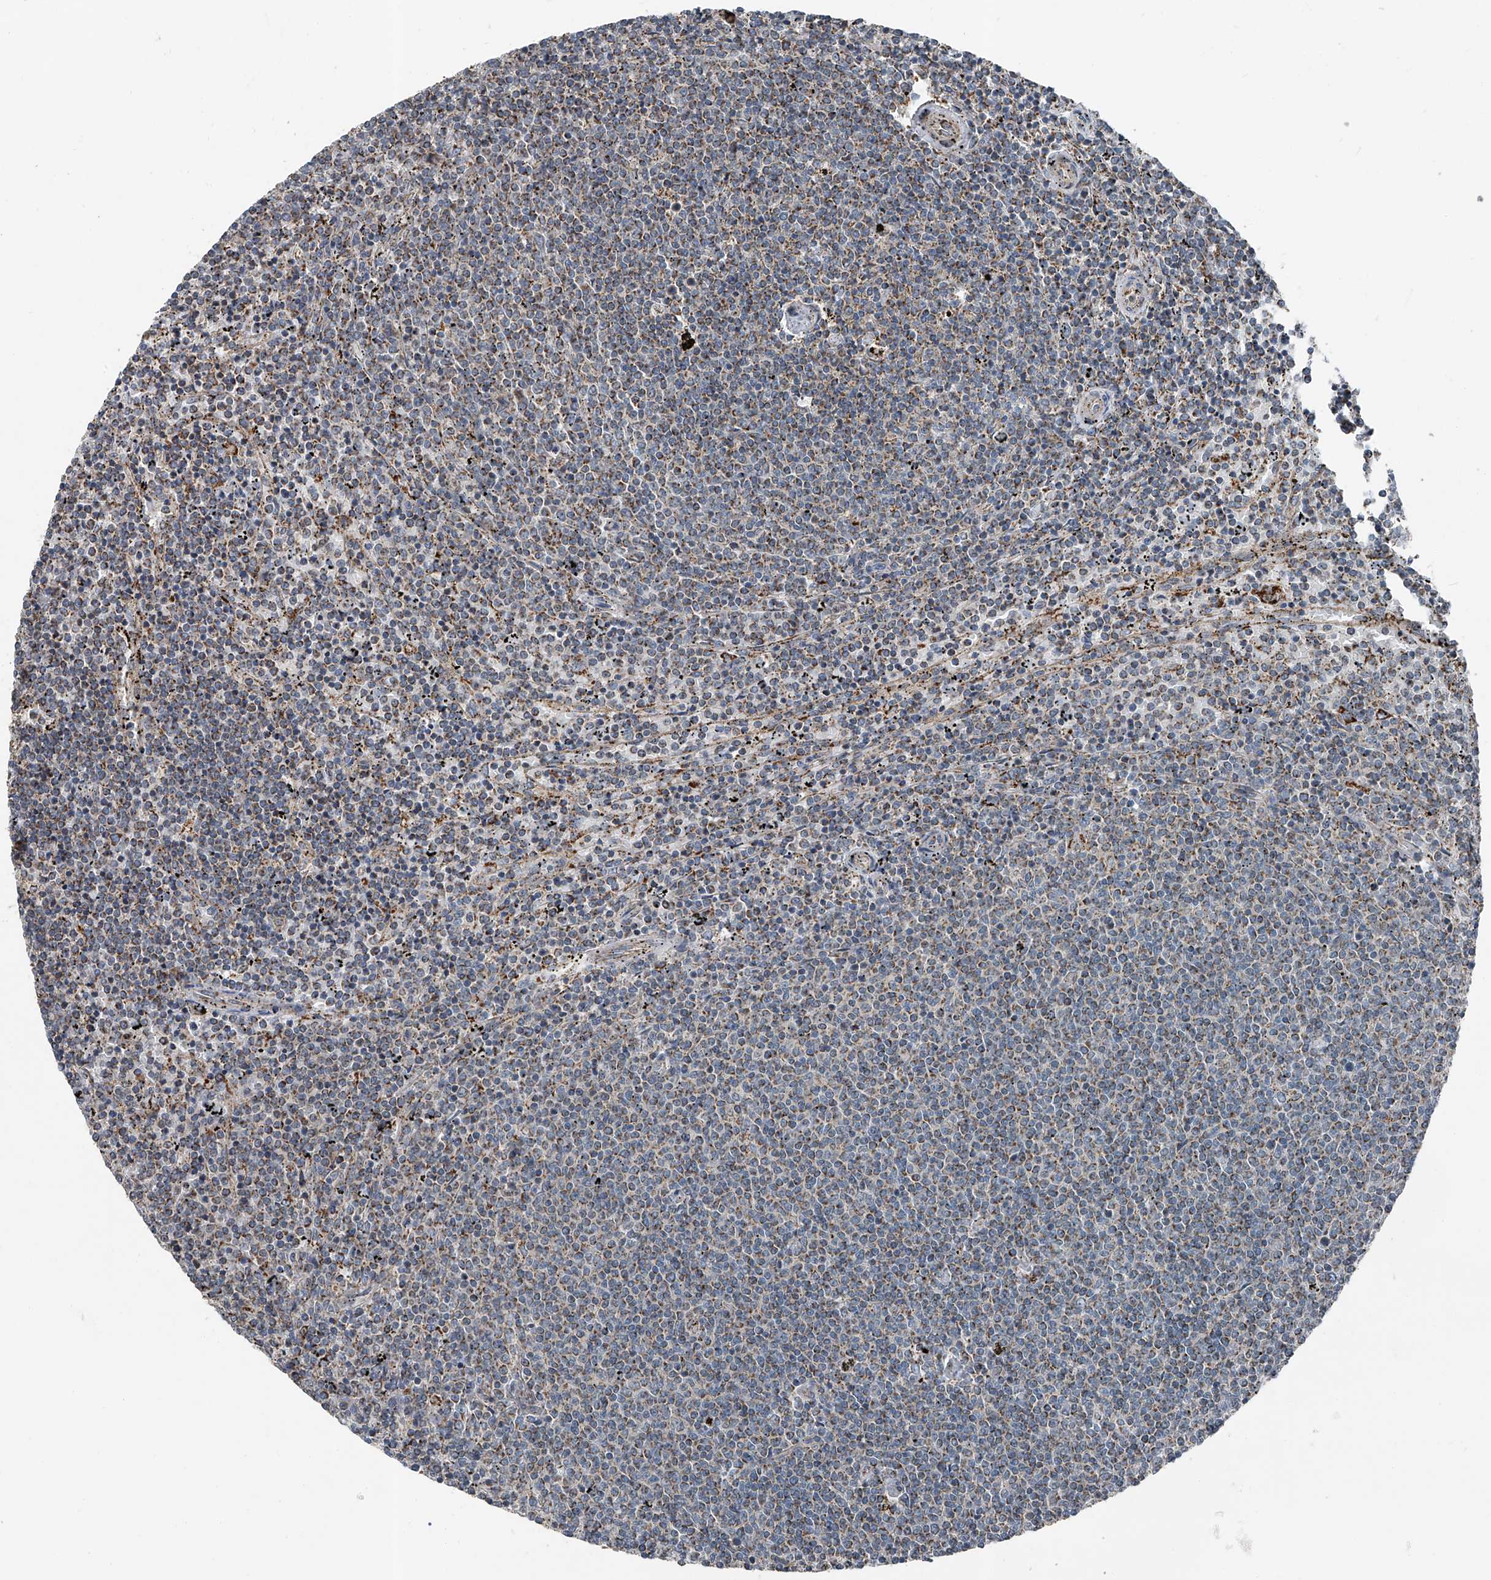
{"staining": {"intensity": "moderate", "quantity": "<25%", "location": "cytoplasmic/membranous"}, "tissue": "lymphoma", "cell_type": "Tumor cells", "image_type": "cancer", "snomed": [{"axis": "morphology", "description": "Malignant lymphoma, non-Hodgkin's type, Low grade"}, {"axis": "topography", "description": "Spleen"}], "caption": "A brown stain shows moderate cytoplasmic/membranous positivity of a protein in human low-grade malignant lymphoma, non-Hodgkin's type tumor cells.", "gene": "CHRNA7", "patient": {"sex": "female", "age": 50}}